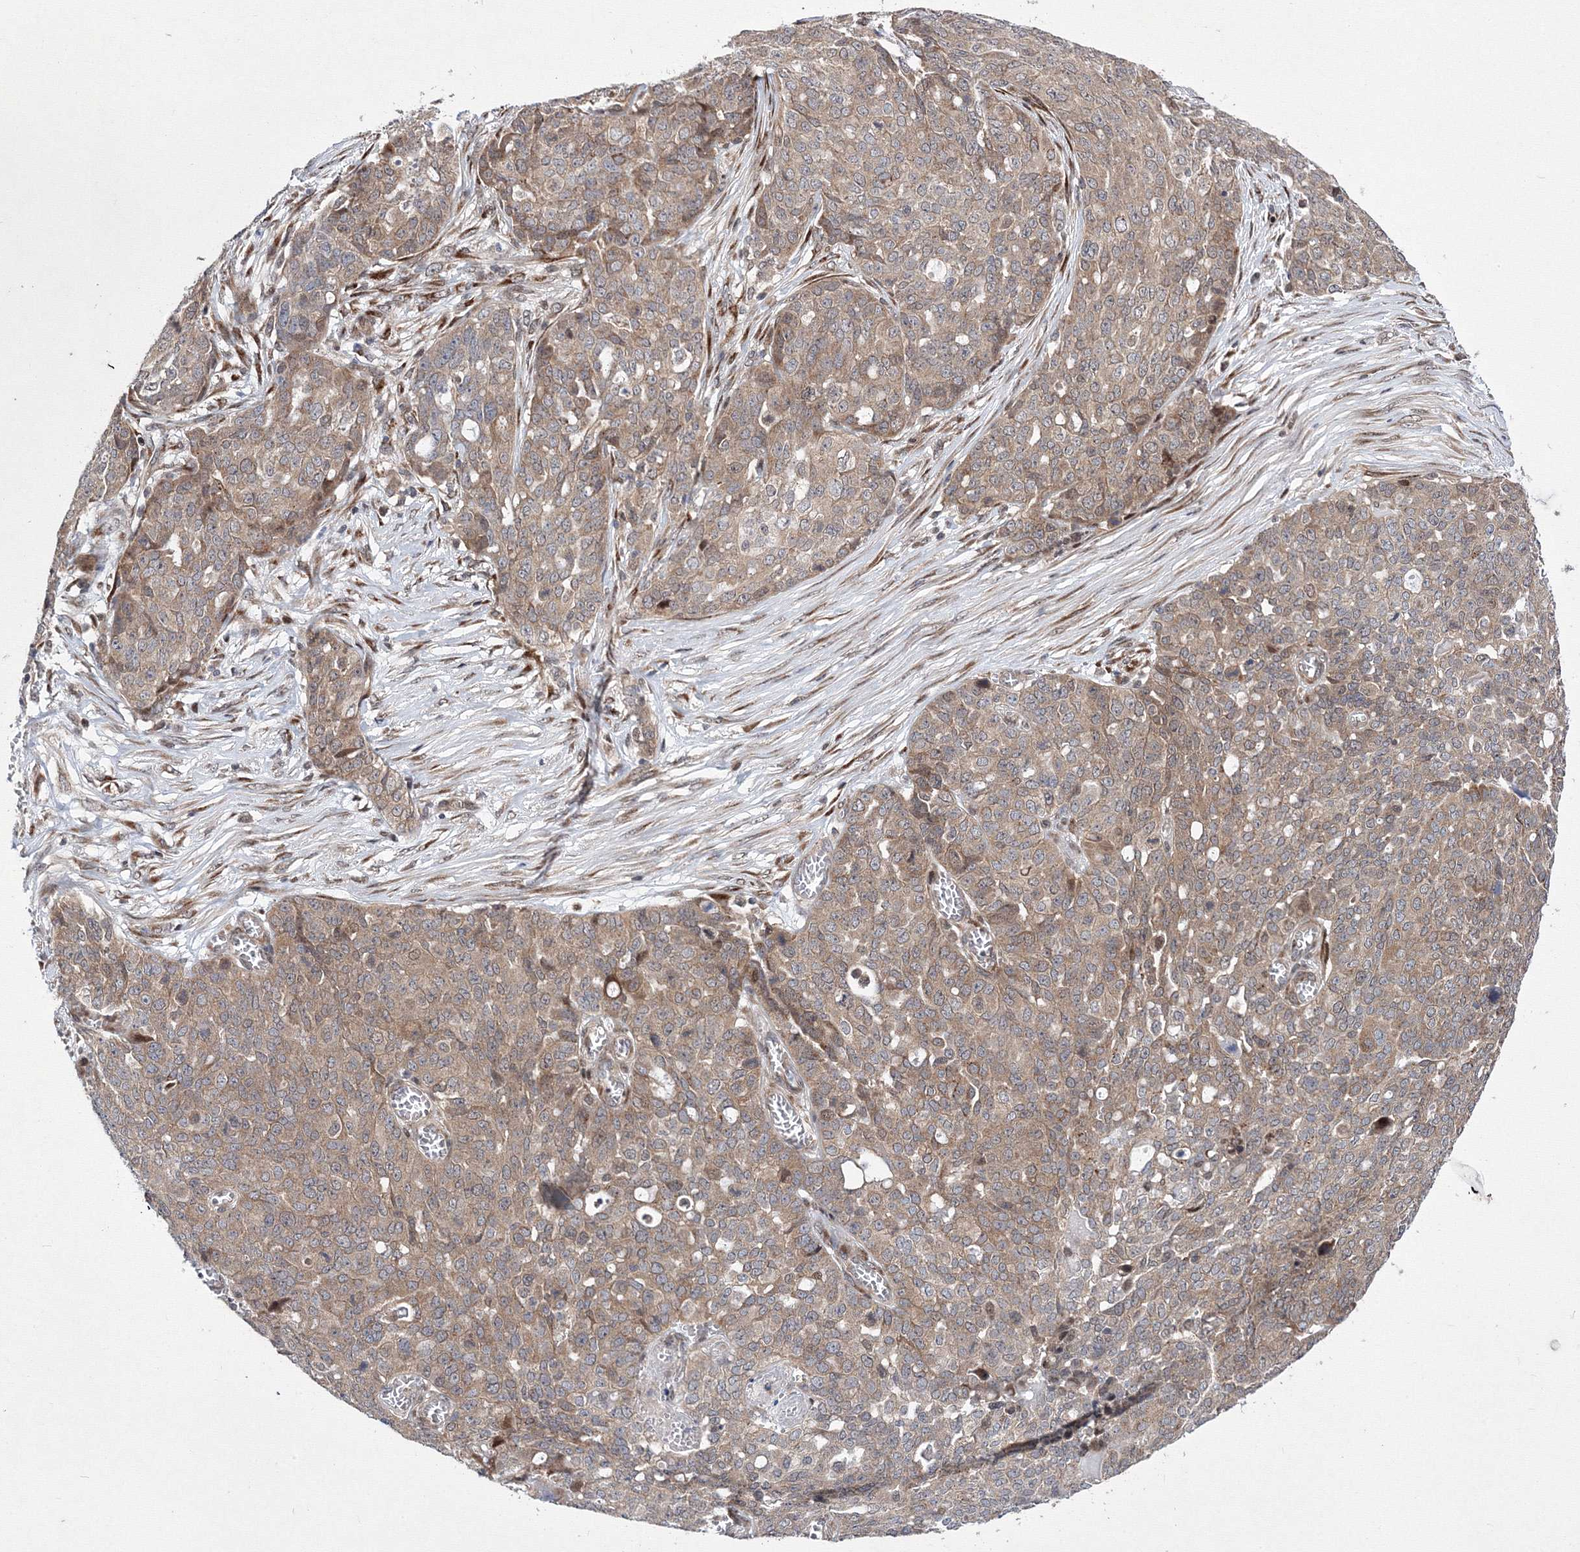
{"staining": {"intensity": "moderate", "quantity": ">75%", "location": "cytoplasmic/membranous"}, "tissue": "ovarian cancer", "cell_type": "Tumor cells", "image_type": "cancer", "snomed": [{"axis": "morphology", "description": "Cystadenocarcinoma, serous, NOS"}, {"axis": "topography", "description": "Soft tissue"}, {"axis": "topography", "description": "Ovary"}], "caption": "About >75% of tumor cells in human ovarian cancer (serous cystadenocarcinoma) reveal moderate cytoplasmic/membranous protein expression as visualized by brown immunohistochemical staining.", "gene": "GPN1", "patient": {"sex": "female", "age": 57}}